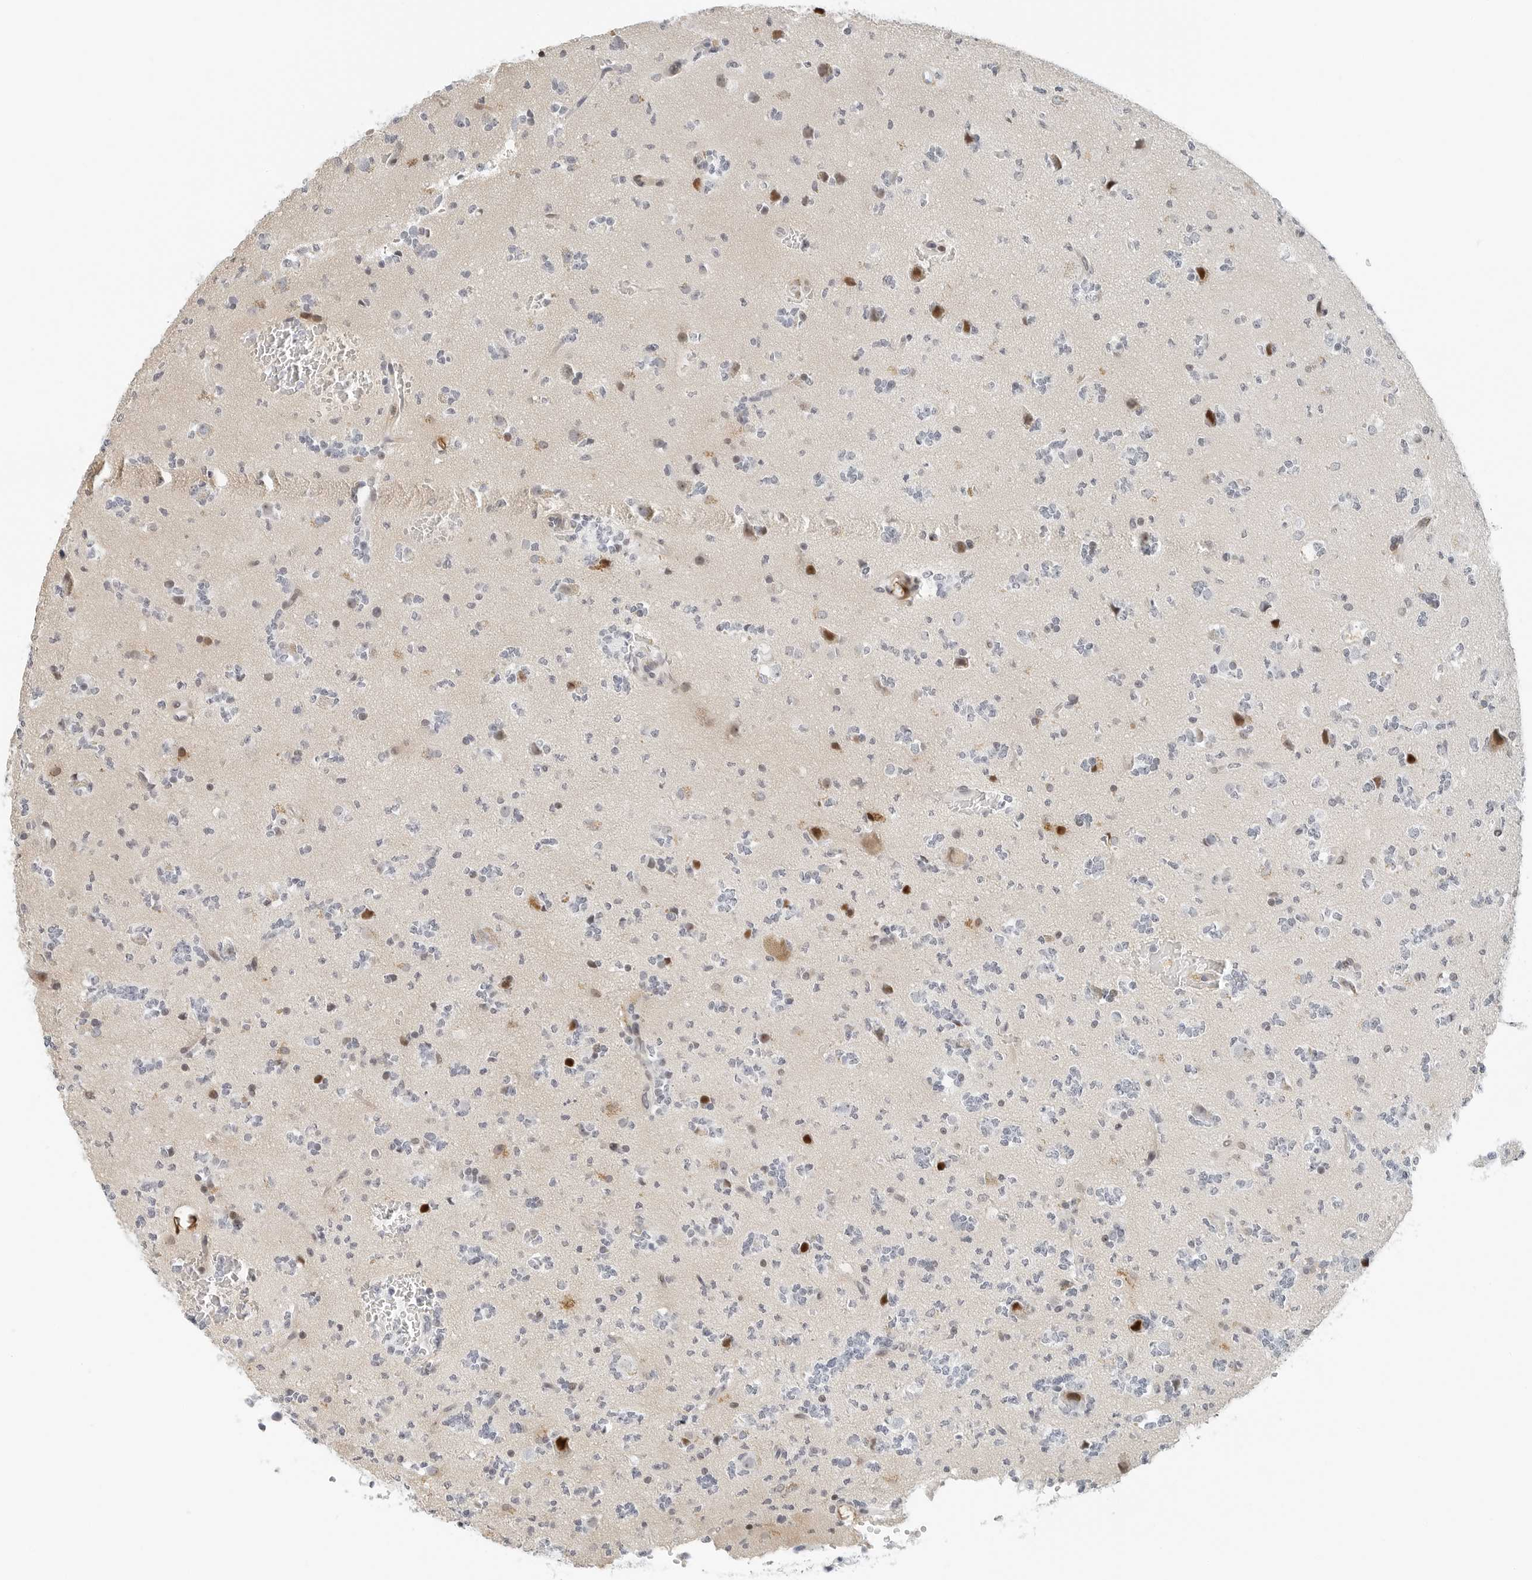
{"staining": {"intensity": "weak", "quantity": "<25%", "location": "nuclear"}, "tissue": "glioma", "cell_type": "Tumor cells", "image_type": "cancer", "snomed": [{"axis": "morphology", "description": "Glioma, malignant, High grade"}, {"axis": "topography", "description": "Brain"}], "caption": "Protein analysis of glioma reveals no significant expression in tumor cells. (Brightfield microscopy of DAB immunohistochemistry (IHC) at high magnification).", "gene": "NTMT2", "patient": {"sex": "female", "age": 62}}